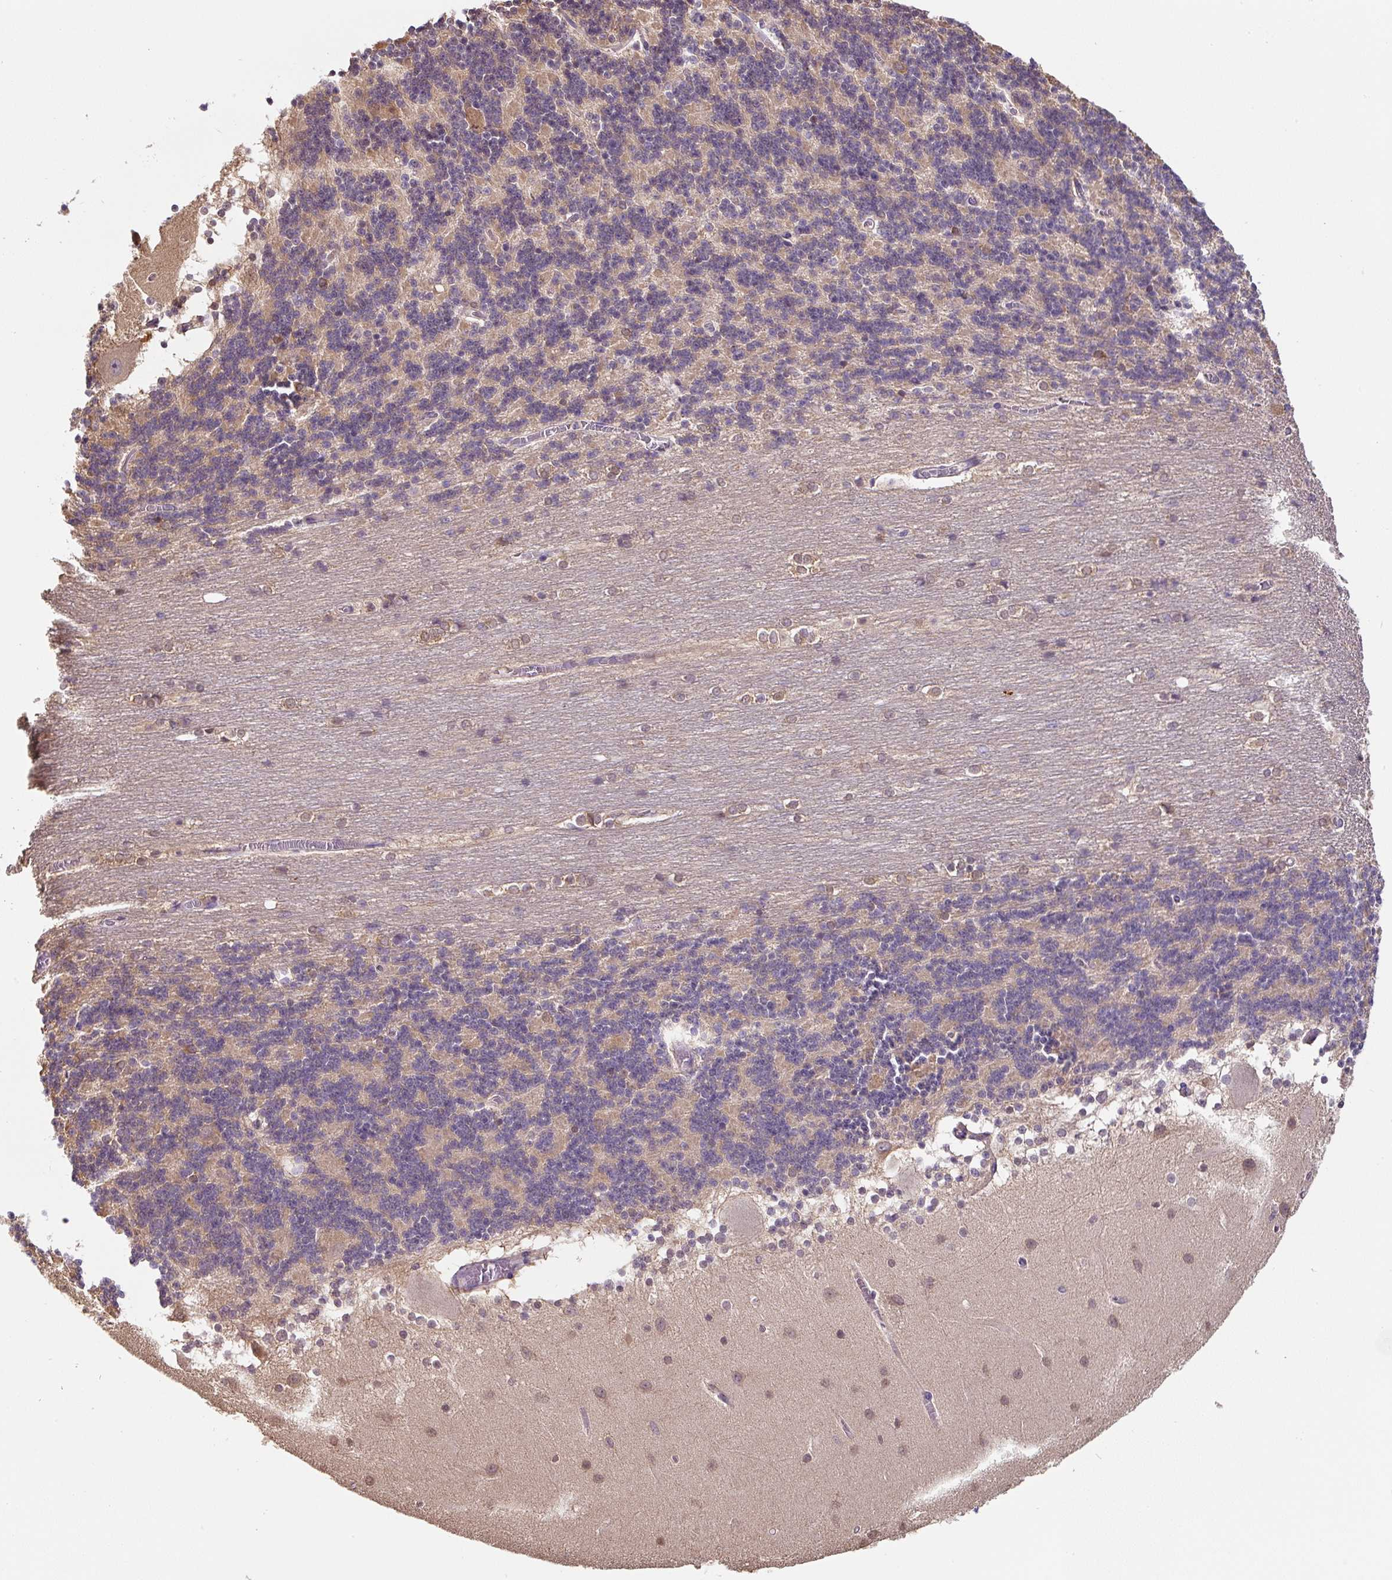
{"staining": {"intensity": "weak", "quantity": "25%-75%", "location": "cytoplasmic/membranous"}, "tissue": "cerebellum", "cell_type": "Cells in granular layer", "image_type": "normal", "snomed": [{"axis": "morphology", "description": "Normal tissue, NOS"}, {"axis": "topography", "description": "Cerebellum"}], "caption": "Protein expression analysis of benign cerebellum demonstrates weak cytoplasmic/membranous staining in approximately 25%-75% of cells in granular layer.", "gene": "ST13", "patient": {"sex": "female", "age": 54}}